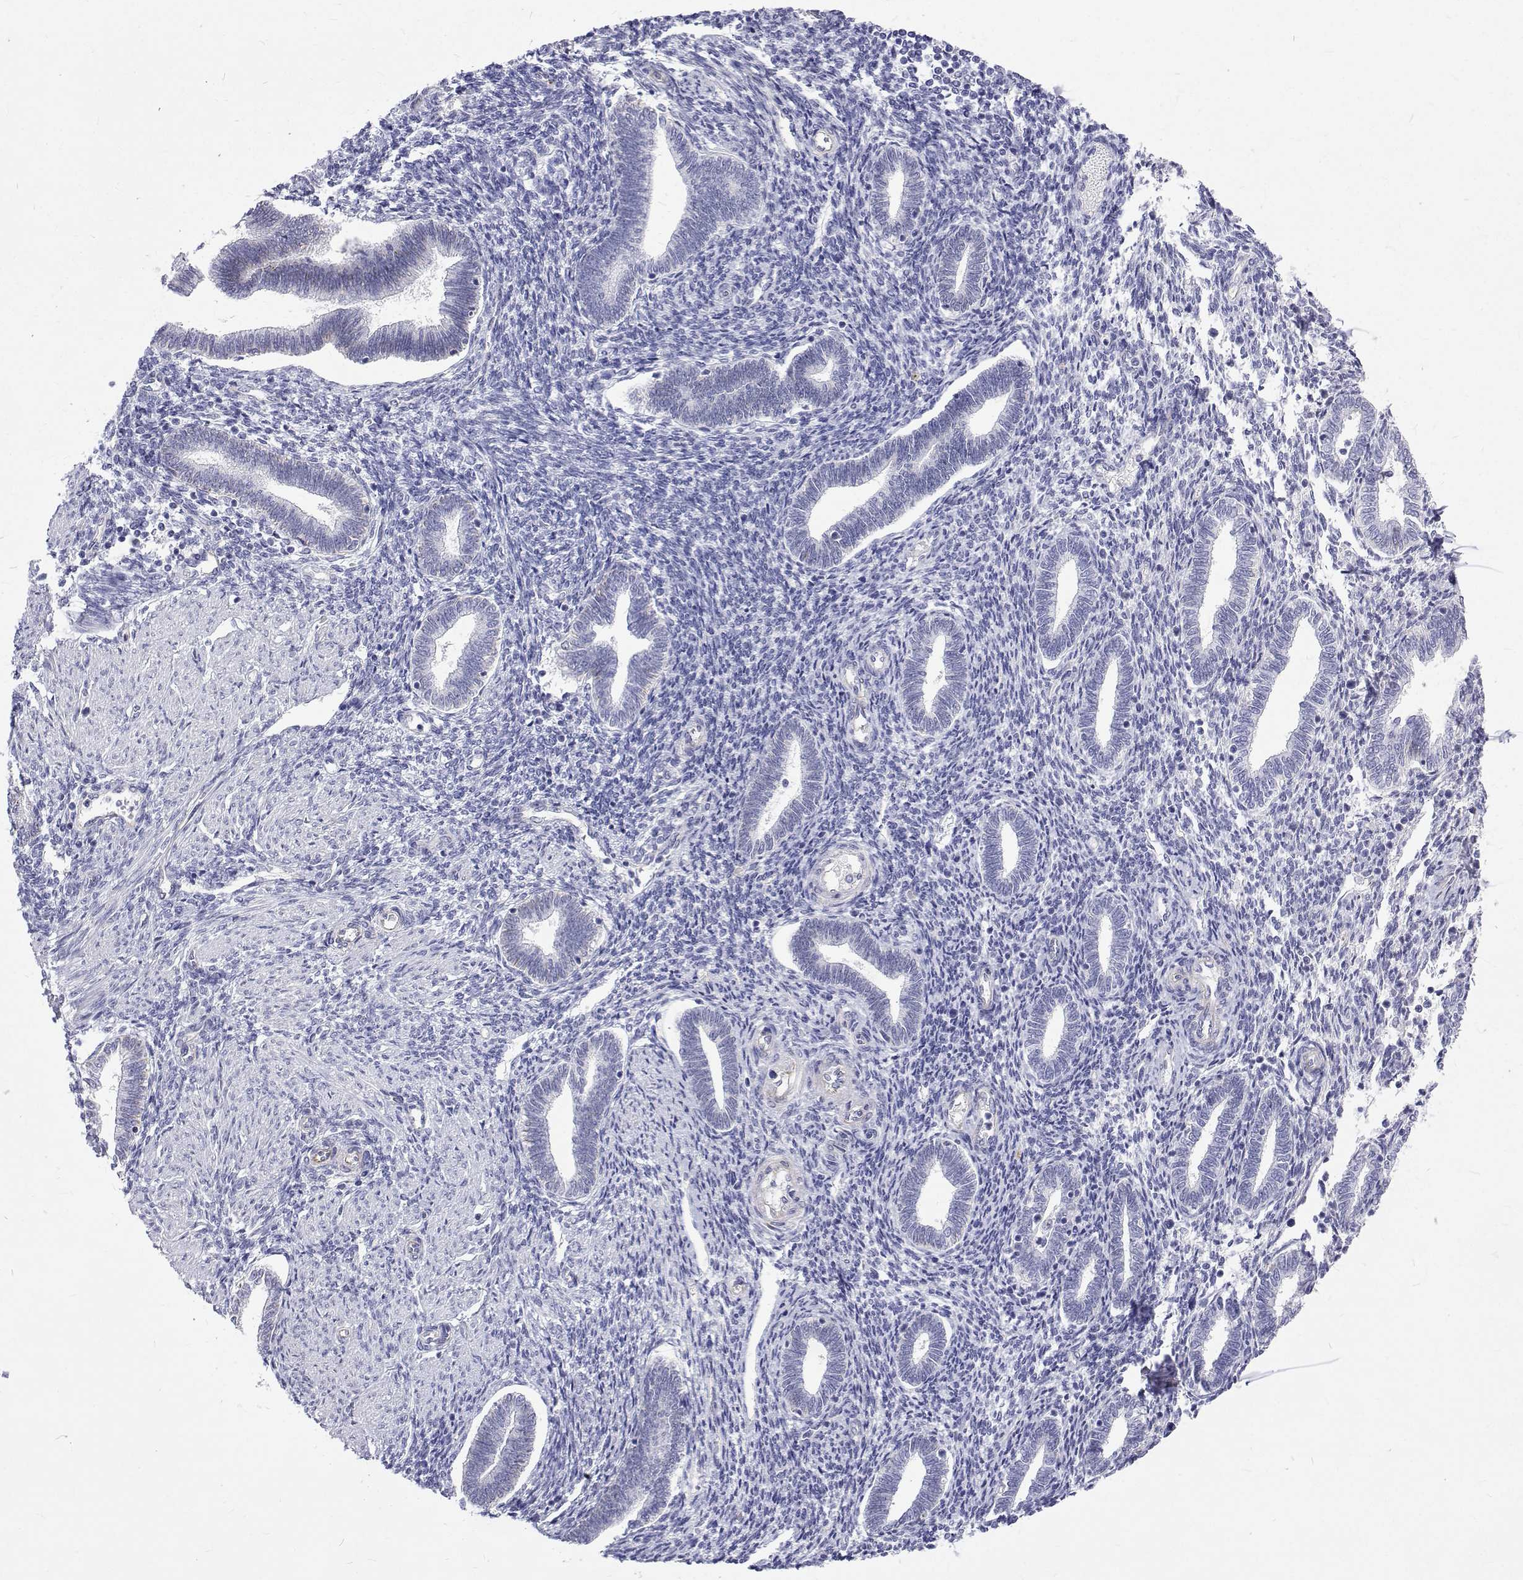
{"staining": {"intensity": "negative", "quantity": "none", "location": "none"}, "tissue": "endometrium", "cell_type": "Cells in endometrial stroma", "image_type": "normal", "snomed": [{"axis": "morphology", "description": "Normal tissue, NOS"}, {"axis": "topography", "description": "Endometrium"}], "caption": "Cells in endometrial stroma are negative for brown protein staining in benign endometrium. (DAB (3,3'-diaminobenzidine) IHC visualized using brightfield microscopy, high magnification).", "gene": "OPRPN", "patient": {"sex": "female", "age": 42}}